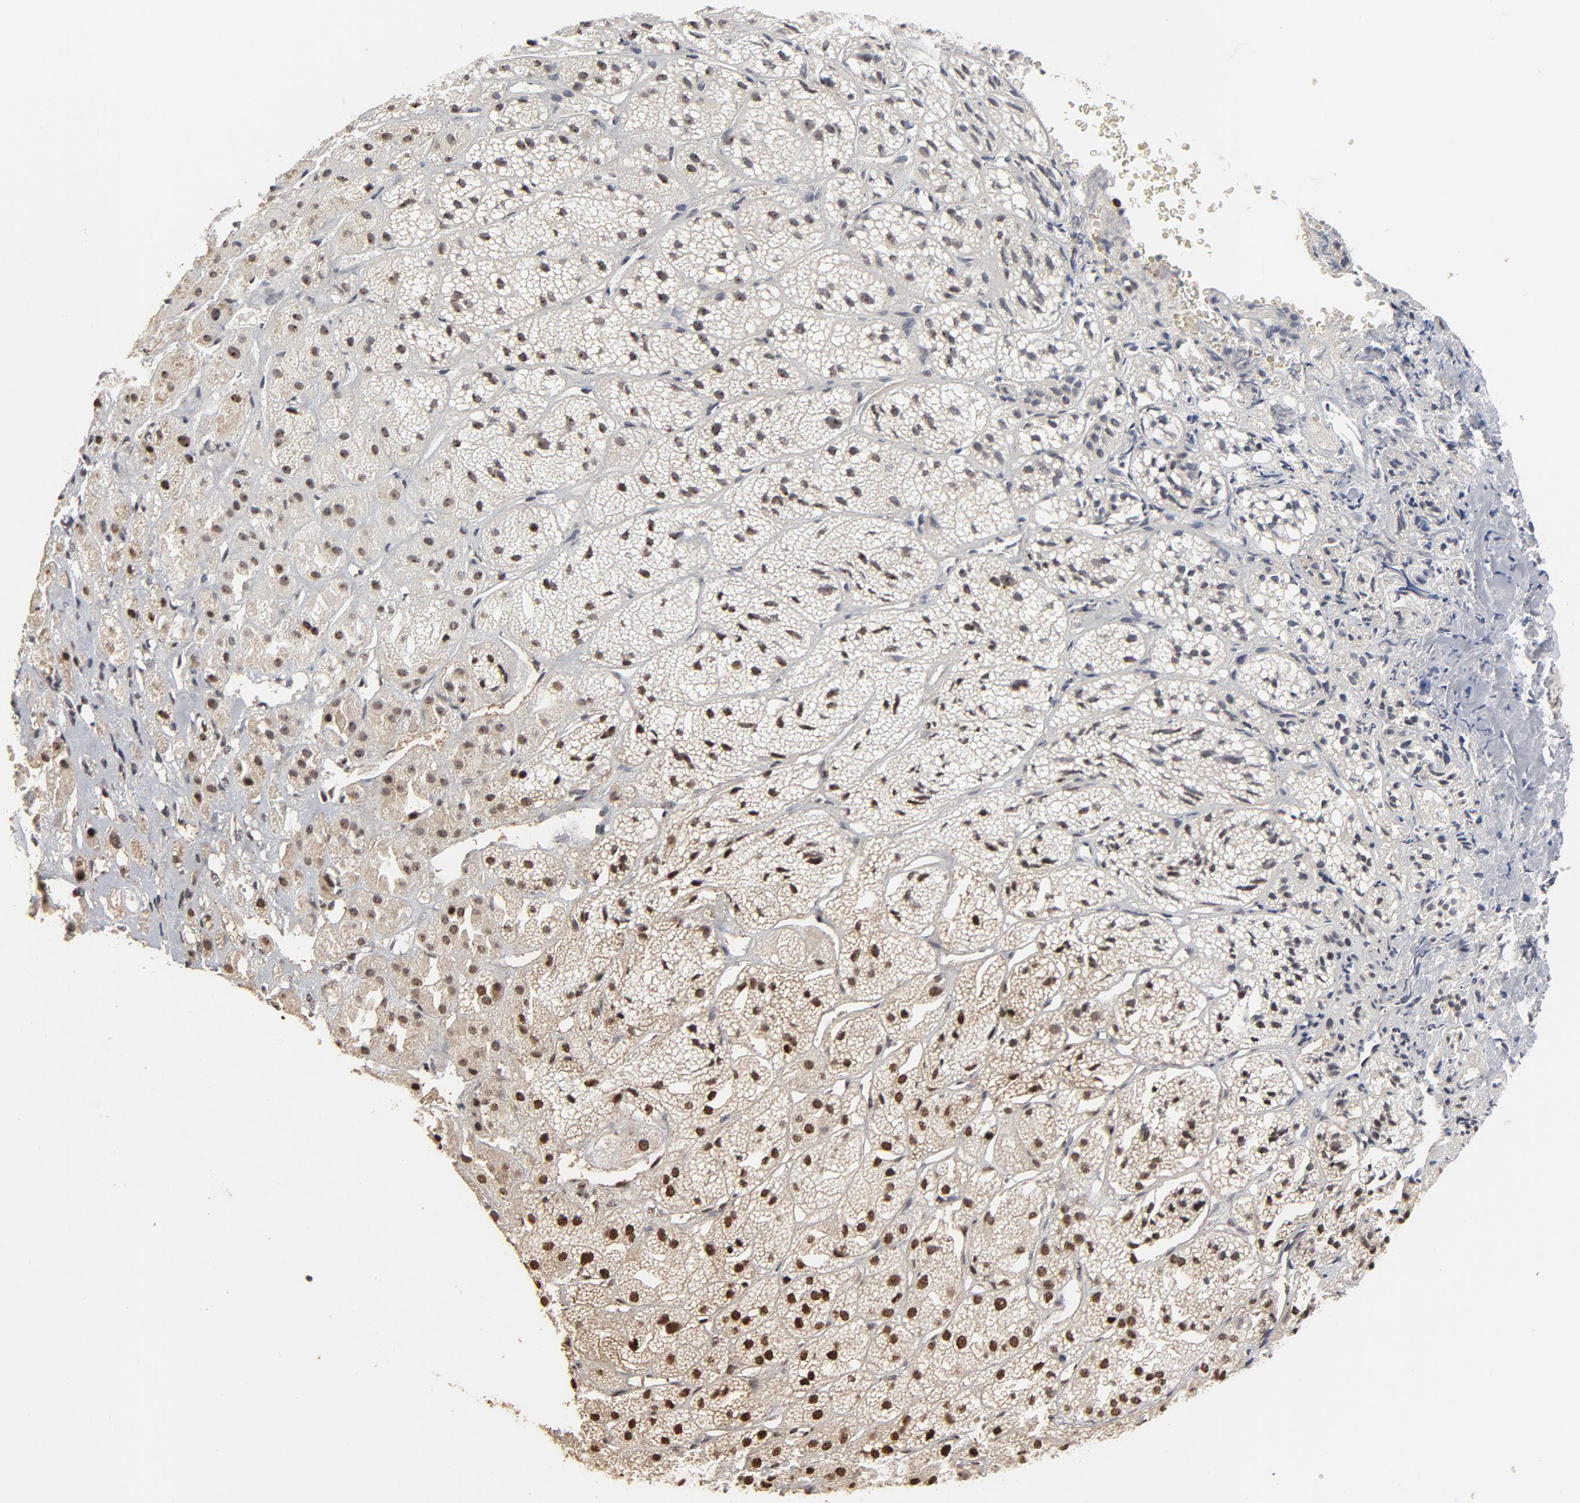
{"staining": {"intensity": "strong", "quantity": ">75%", "location": "cytoplasmic/membranous,nuclear"}, "tissue": "adrenal gland", "cell_type": "Glandular cells", "image_type": "normal", "snomed": [{"axis": "morphology", "description": "Normal tissue, NOS"}, {"axis": "topography", "description": "Adrenal gland"}], "caption": "Immunohistochemistry (IHC) of unremarkable human adrenal gland displays high levels of strong cytoplasmic/membranous,nuclear staining in approximately >75% of glandular cells.", "gene": "TP53RK", "patient": {"sex": "female", "age": 71}}